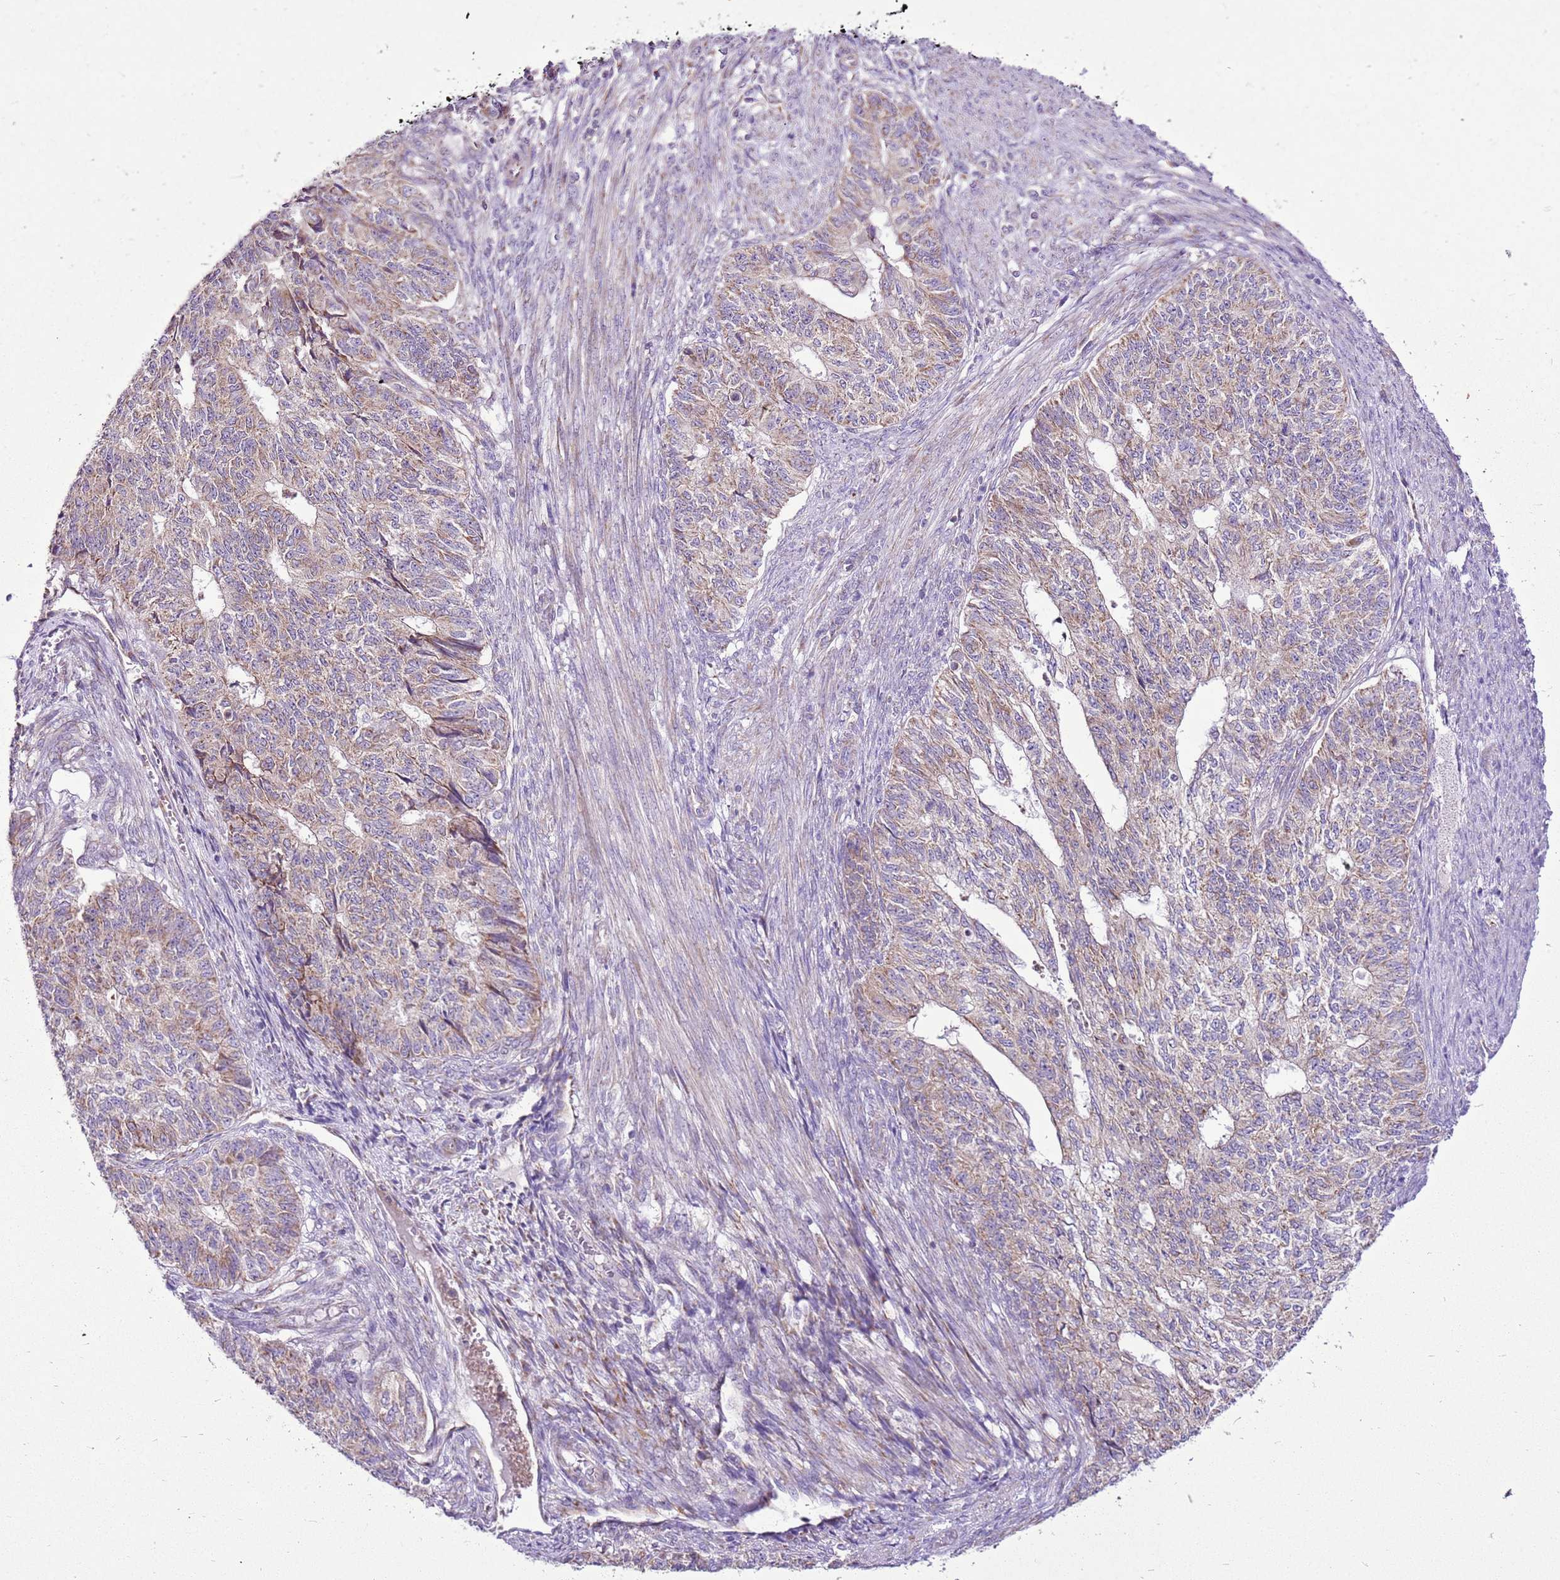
{"staining": {"intensity": "moderate", "quantity": "25%-75%", "location": "cytoplasmic/membranous"}, "tissue": "endometrial cancer", "cell_type": "Tumor cells", "image_type": "cancer", "snomed": [{"axis": "morphology", "description": "Adenocarcinoma, NOS"}, {"axis": "topography", "description": "Endometrium"}], "caption": "Human adenocarcinoma (endometrial) stained for a protein (brown) shows moderate cytoplasmic/membranous positive expression in about 25%-75% of tumor cells.", "gene": "MRPL36", "patient": {"sex": "female", "age": 32}}